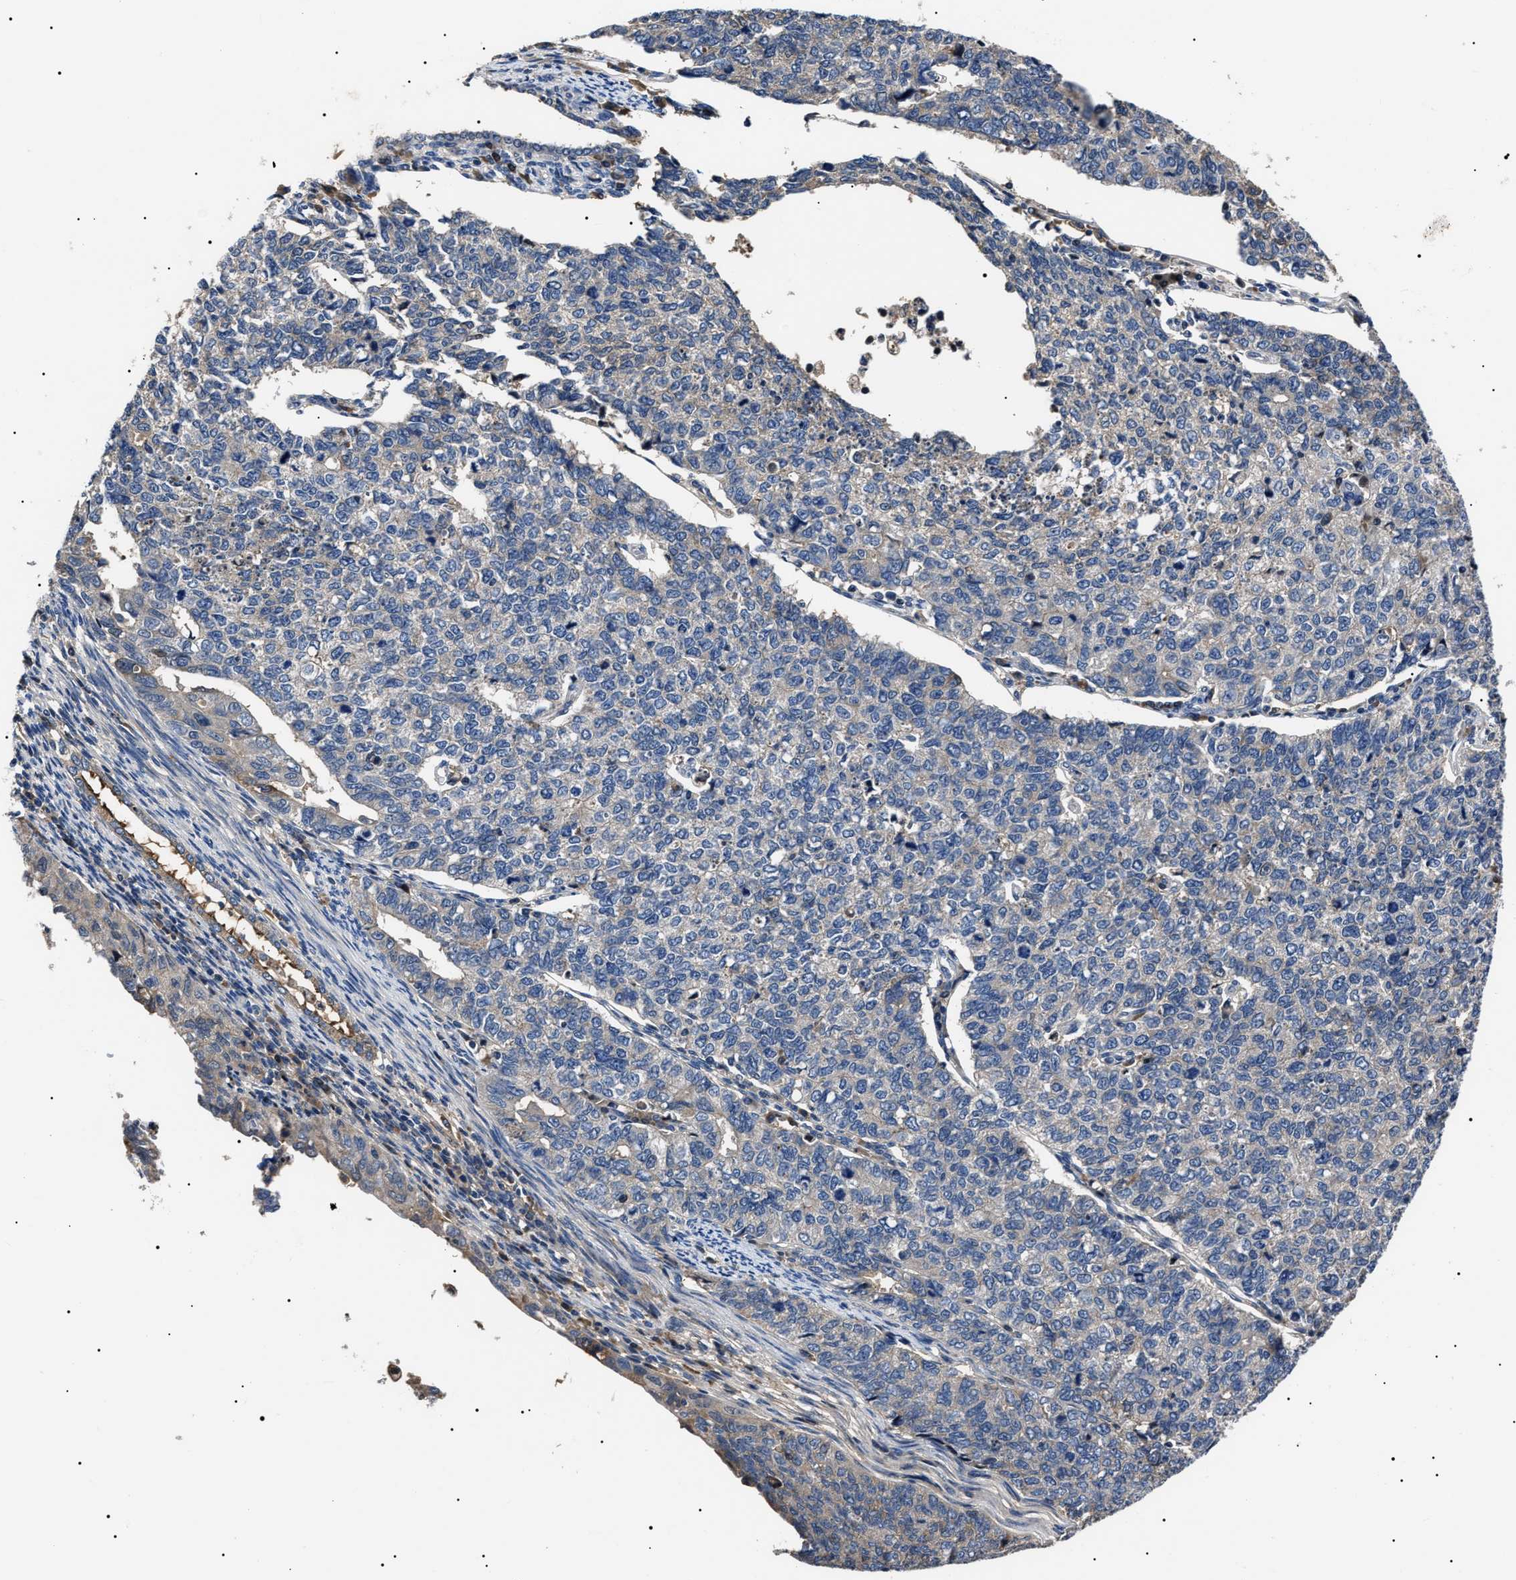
{"staining": {"intensity": "negative", "quantity": "none", "location": "none"}, "tissue": "cervical cancer", "cell_type": "Tumor cells", "image_type": "cancer", "snomed": [{"axis": "morphology", "description": "Squamous cell carcinoma, NOS"}, {"axis": "topography", "description": "Cervix"}], "caption": "This is an immunohistochemistry micrograph of human cervical cancer. There is no positivity in tumor cells.", "gene": "IFT81", "patient": {"sex": "female", "age": 63}}